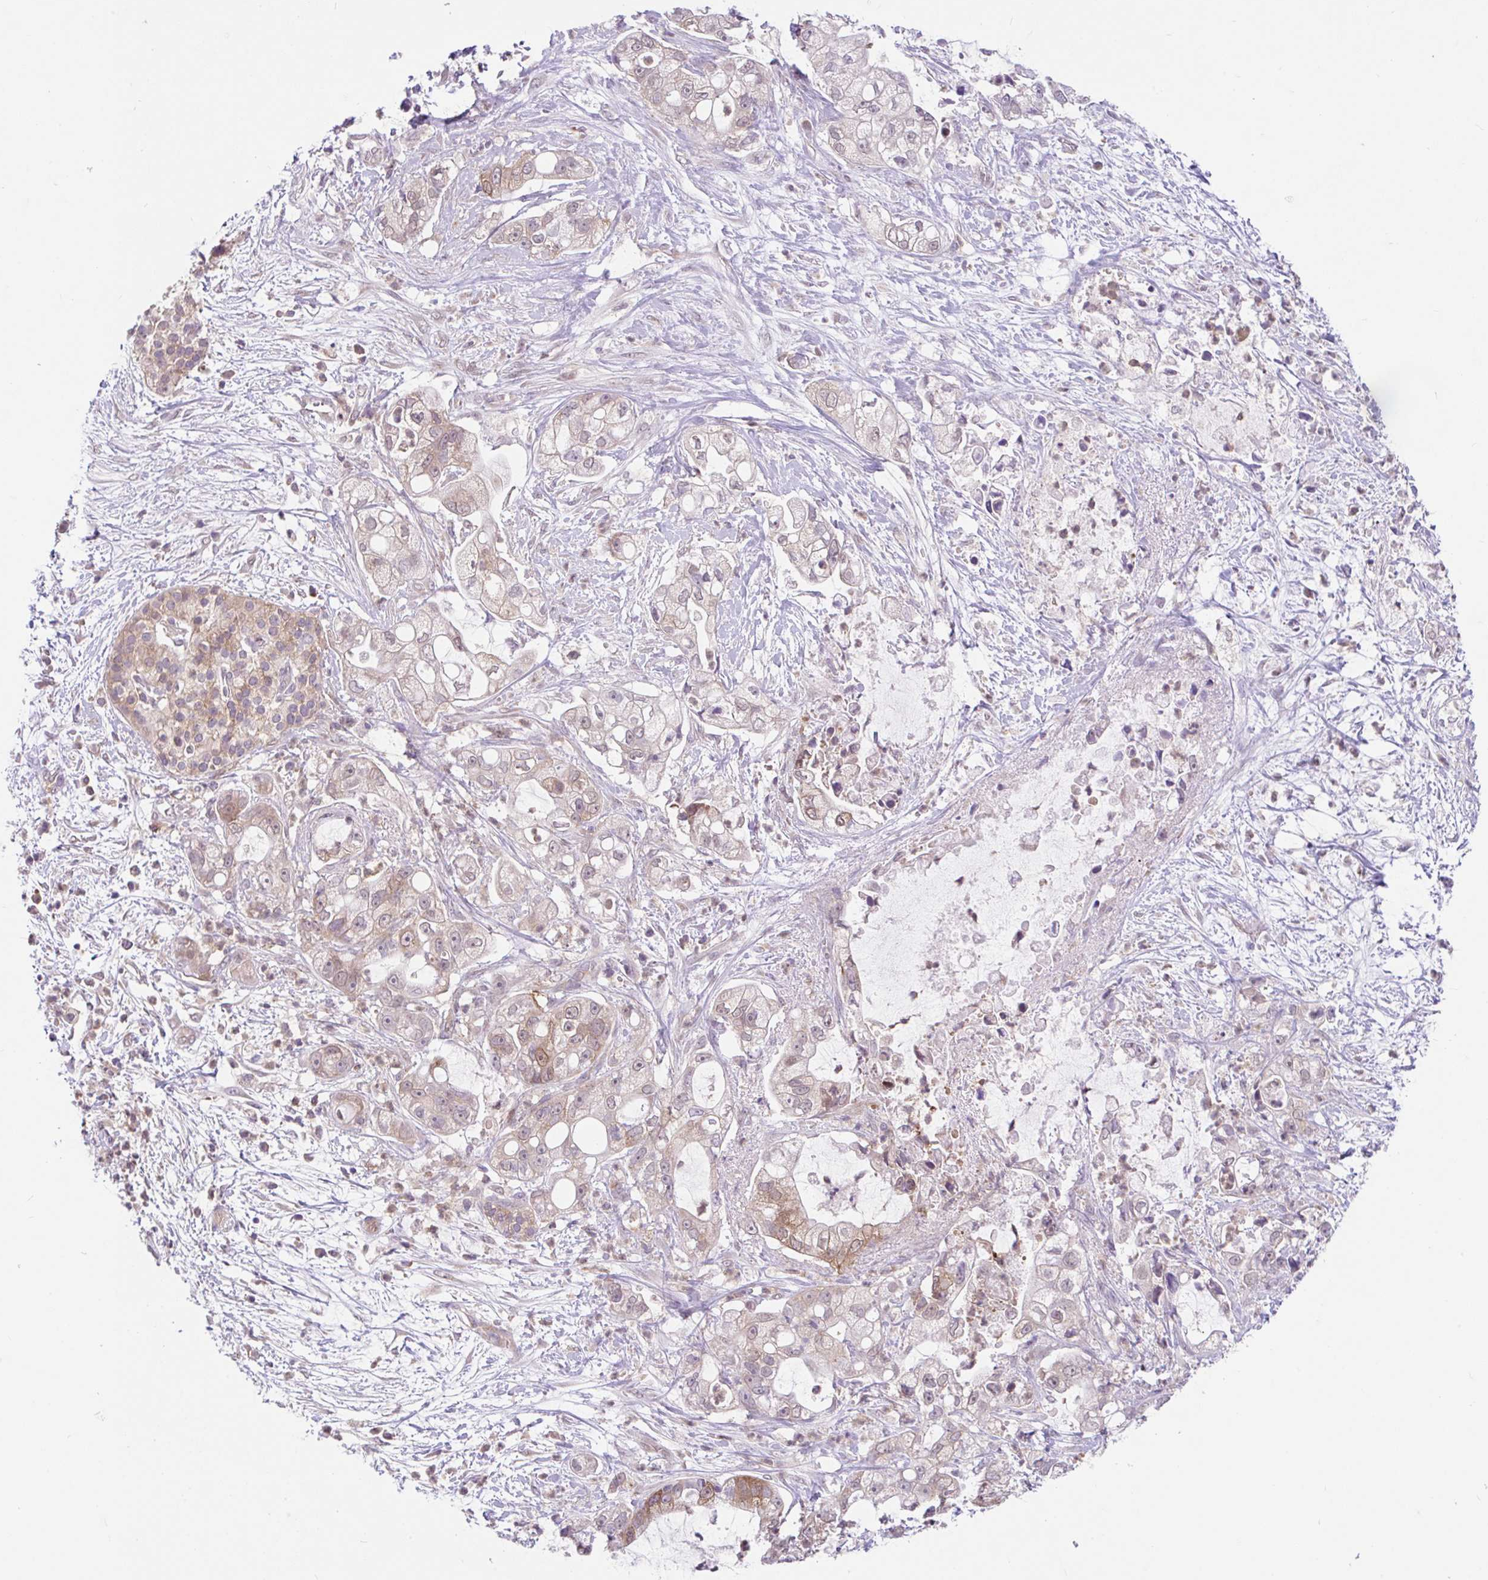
{"staining": {"intensity": "moderate", "quantity": "<25%", "location": "cytoplasmic/membranous,nuclear"}, "tissue": "pancreatic cancer", "cell_type": "Tumor cells", "image_type": "cancer", "snomed": [{"axis": "morphology", "description": "Adenocarcinoma, NOS"}, {"axis": "topography", "description": "Pancreas"}], "caption": "This micrograph exhibits IHC staining of human pancreatic cancer (adenocarcinoma), with low moderate cytoplasmic/membranous and nuclear expression in about <25% of tumor cells.", "gene": "RALBP1", "patient": {"sex": "female", "age": 69}}